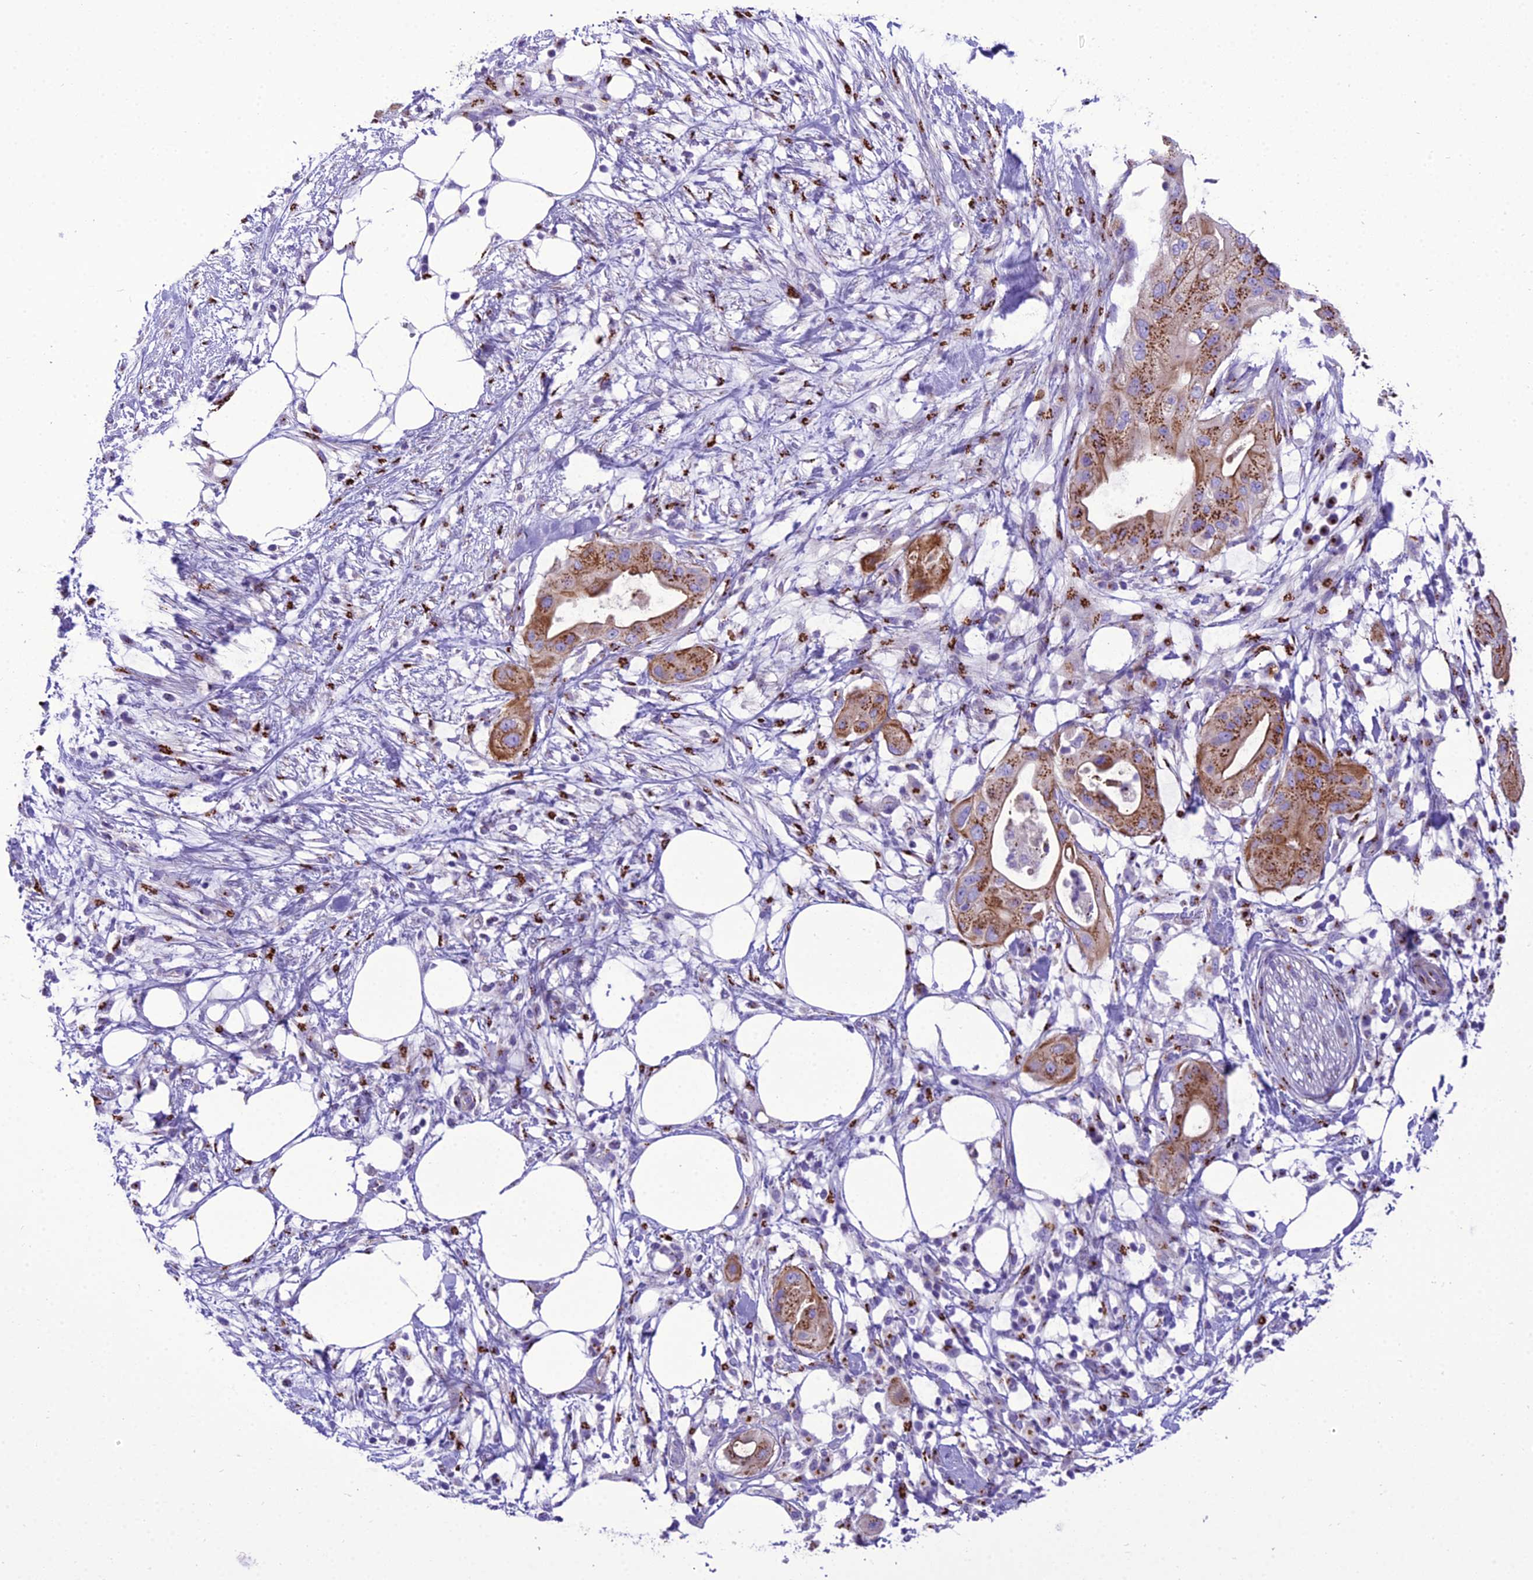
{"staining": {"intensity": "strong", "quantity": ">75%", "location": "cytoplasmic/membranous"}, "tissue": "pancreatic cancer", "cell_type": "Tumor cells", "image_type": "cancer", "snomed": [{"axis": "morphology", "description": "Adenocarcinoma, NOS"}, {"axis": "topography", "description": "Pancreas"}], "caption": "A brown stain highlights strong cytoplasmic/membranous positivity of a protein in pancreatic cancer tumor cells.", "gene": "GOLM2", "patient": {"sex": "male", "age": 68}}